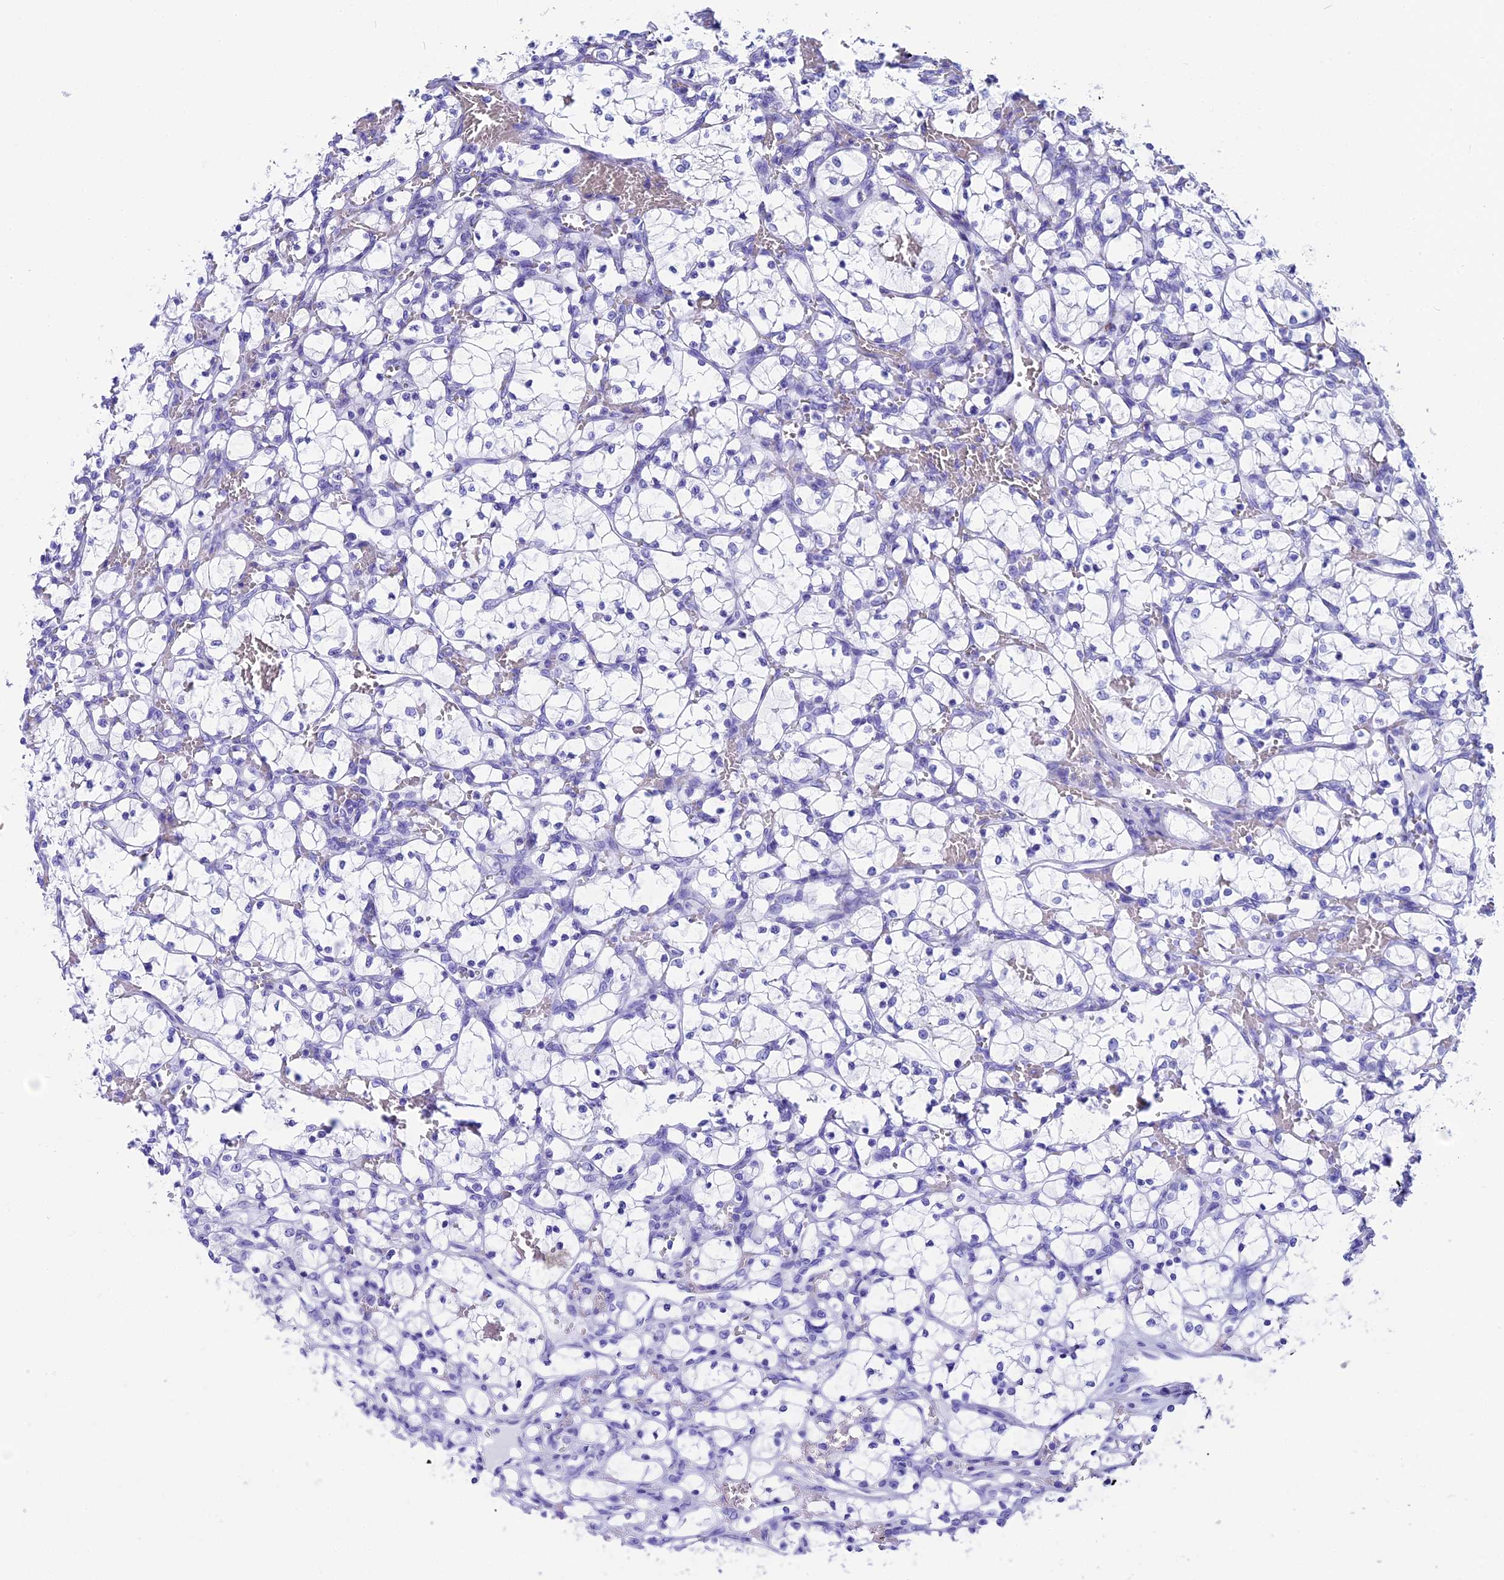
{"staining": {"intensity": "negative", "quantity": "none", "location": "none"}, "tissue": "renal cancer", "cell_type": "Tumor cells", "image_type": "cancer", "snomed": [{"axis": "morphology", "description": "Adenocarcinoma, NOS"}, {"axis": "topography", "description": "Kidney"}], "caption": "Adenocarcinoma (renal) was stained to show a protein in brown. There is no significant positivity in tumor cells. (Stains: DAB (3,3'-diaminobenzidine) immunohistochemistry (IHC) with hematoxylin counter stain, Microscopy: brightfield microscopy at high magnification).", "gene": "AP3B2", "patient": {"sex": "female", "age": 69}}